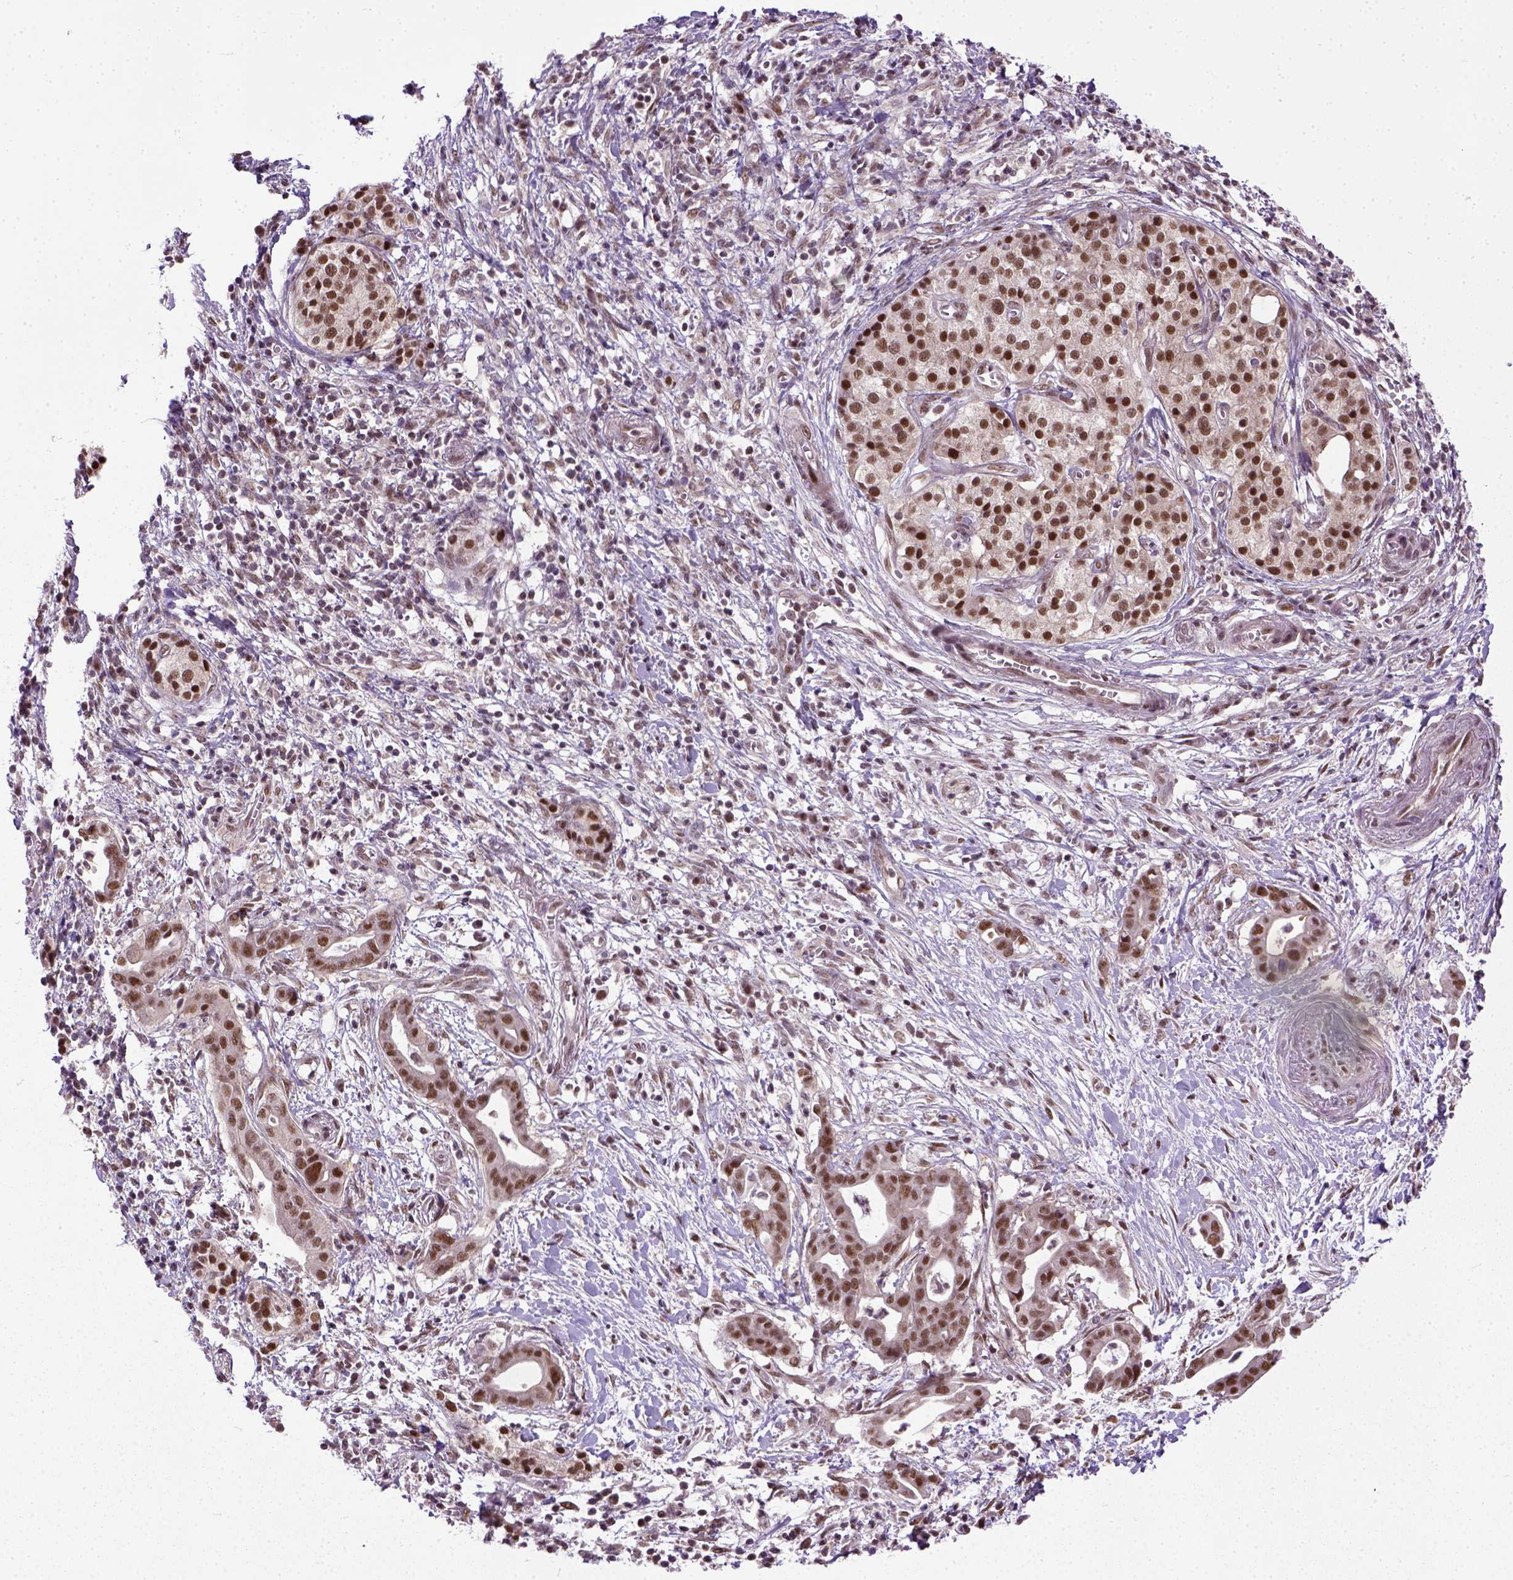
{"staining": {"intensity": "moderate", "quantity": ">75%", "location": "nuclear"}, "tissue": "pancreatic cancer", "cell_type": "Tumor cells", "image_type": "cancer", "snomed": [{"axis": "morphology", "description": "Adenocarcinoma, NOS"}, {"axis": "topography", "description": "Pancreas"}], "caption": "Human pancreatic cancer (adenocarcinoma) stained for a protein (brown) reveals moderate nuclear positive expression in about >75% of tumor cells.", "gene": "UBA3", "patient": {"sex": "male", "age": 61}}